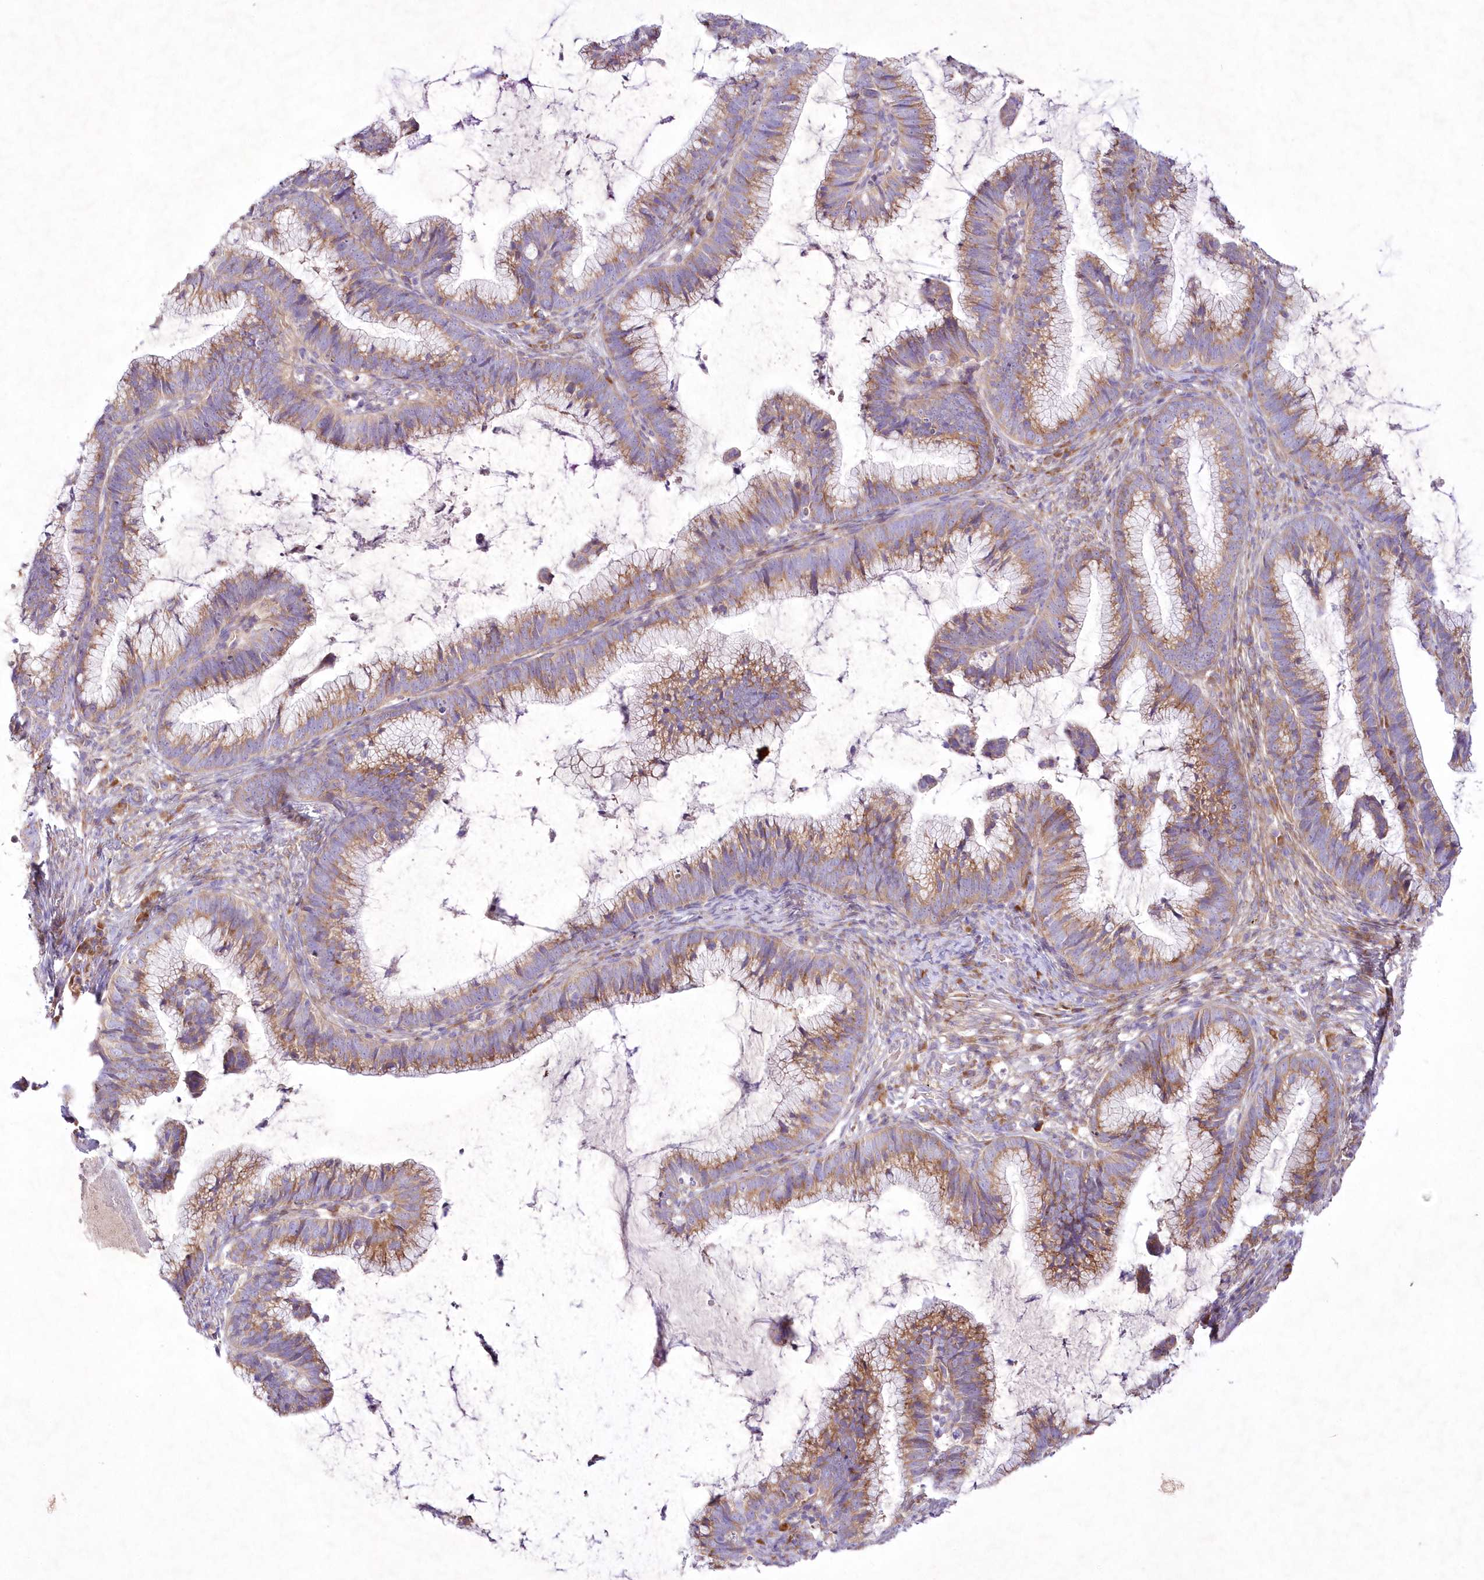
{"staining": {"intensity": "moderate", "quantity": ">75%", "location": "cytoplasmic/membranous"}, "tissue": "cervical cancer", "cell_type": "Tumor cells", "image_type": "cancer", "snomed": [{"axis": "morphology", "description": "Adenocarcinoma, NOS"}, {"axis": "topography", "description": "Cervix"}], "caption": "Moderate cytoplasmic/membranous protein staining is identified in approximately >75% of tumor cells in cervical cancer. The staining was performed using DAB (3,3'-diaminobenzidine), with brown indicating positive protein expression. Nuclei are stained blue with hematoxylin.", "gene": "ARFGEF3", "patient": {"sex": "female", "age": 36}}